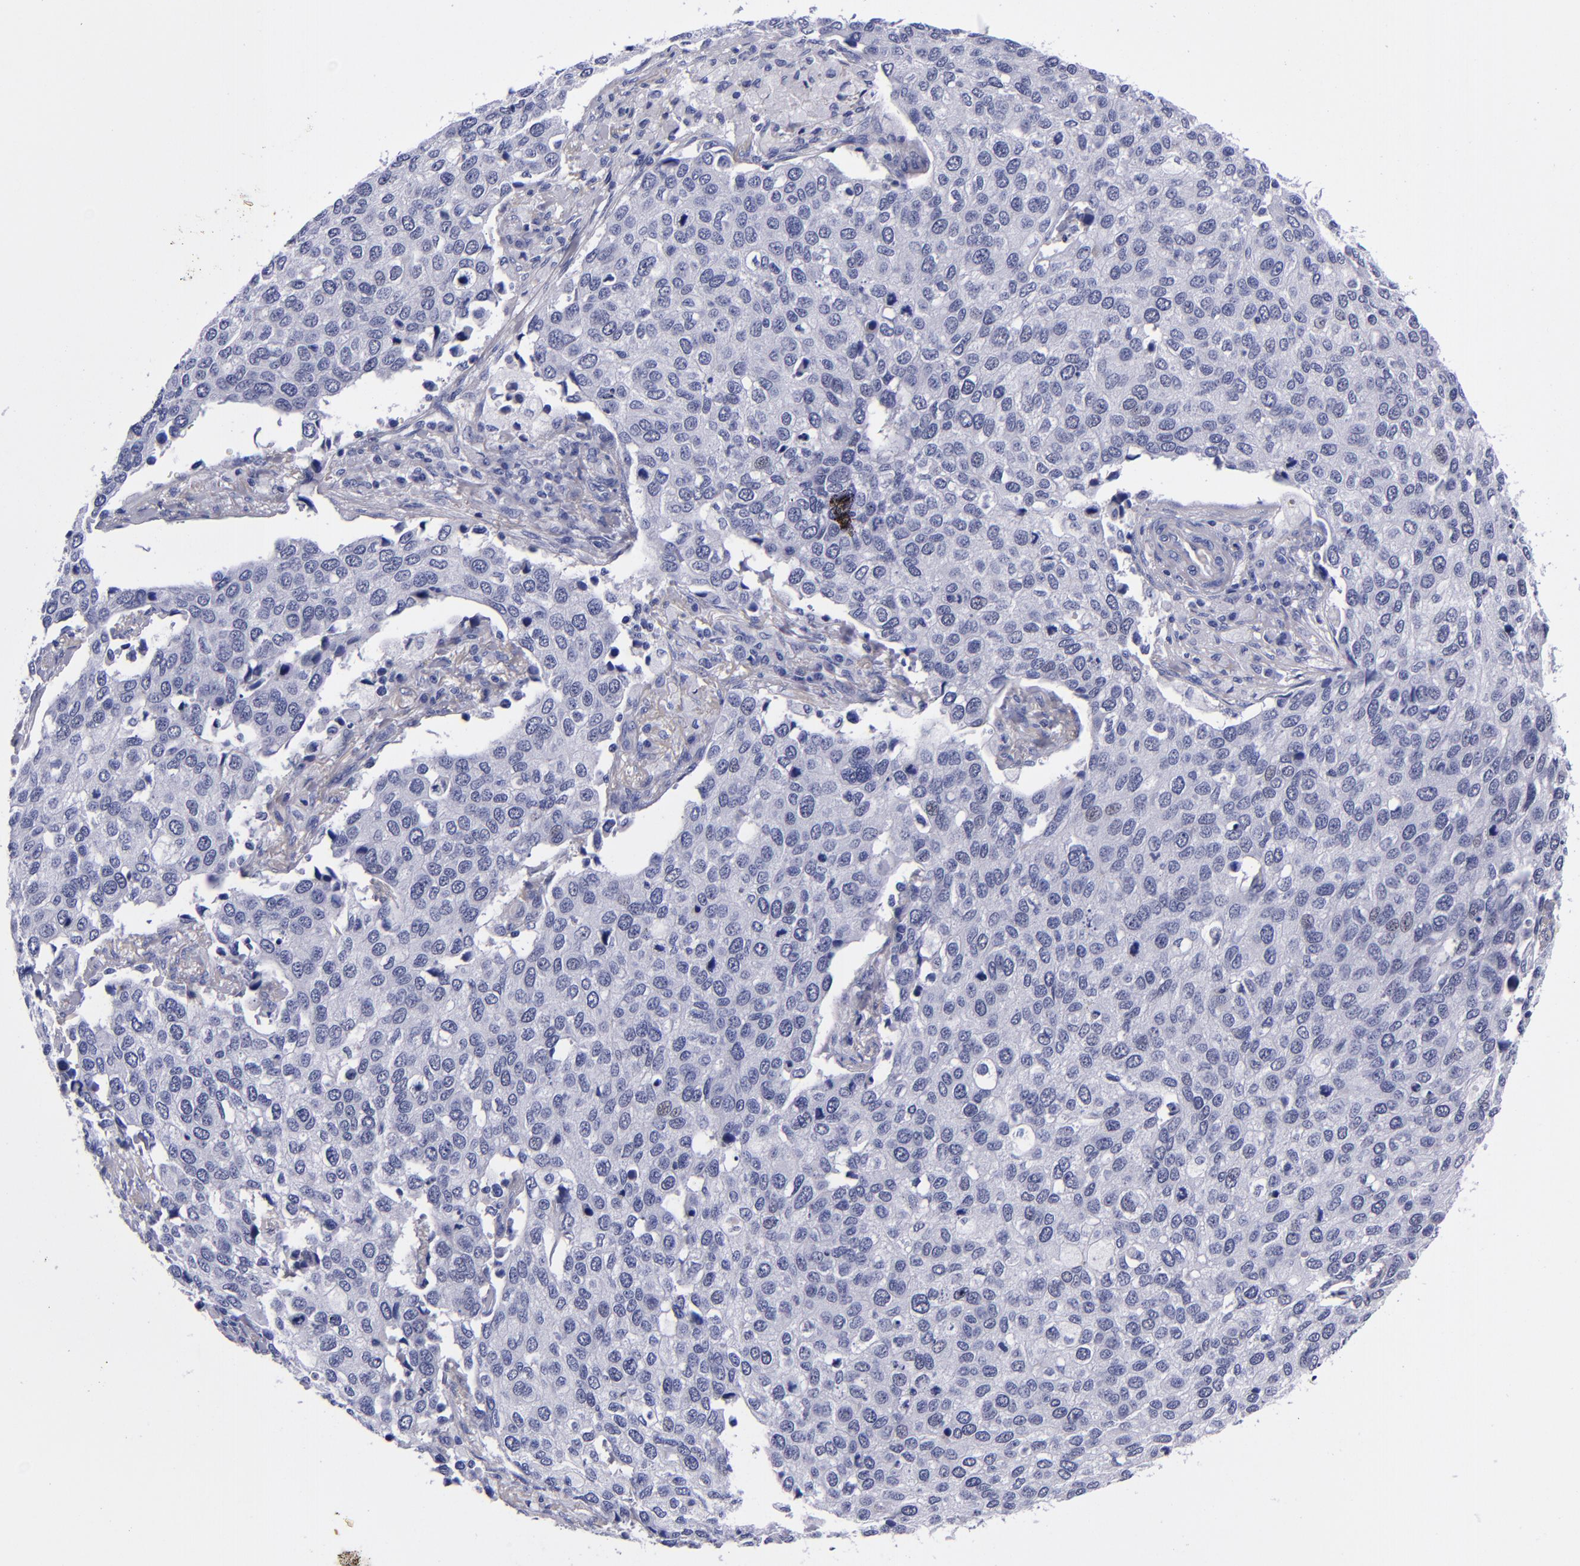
{"staining": {"intensity": "negative", "quantity": "none", "location": "none"}, "tissue": "cervical cancer", "cell_type": "Tumor cells", "image_type": "cancer", "snomed": [{"axis": "morphology", "description": "Squamous cell carcinoma, NOS"}, {"axis": "topography", "description": "Cervix"}], "caption": "Squamous cell carcinoma (cervical) stained for a protein using immunohistochemistry (IHC) demonstrates no staining tumor cells.", "gene": "MCM7", "patient": {"sex": "female", "age": 54}}